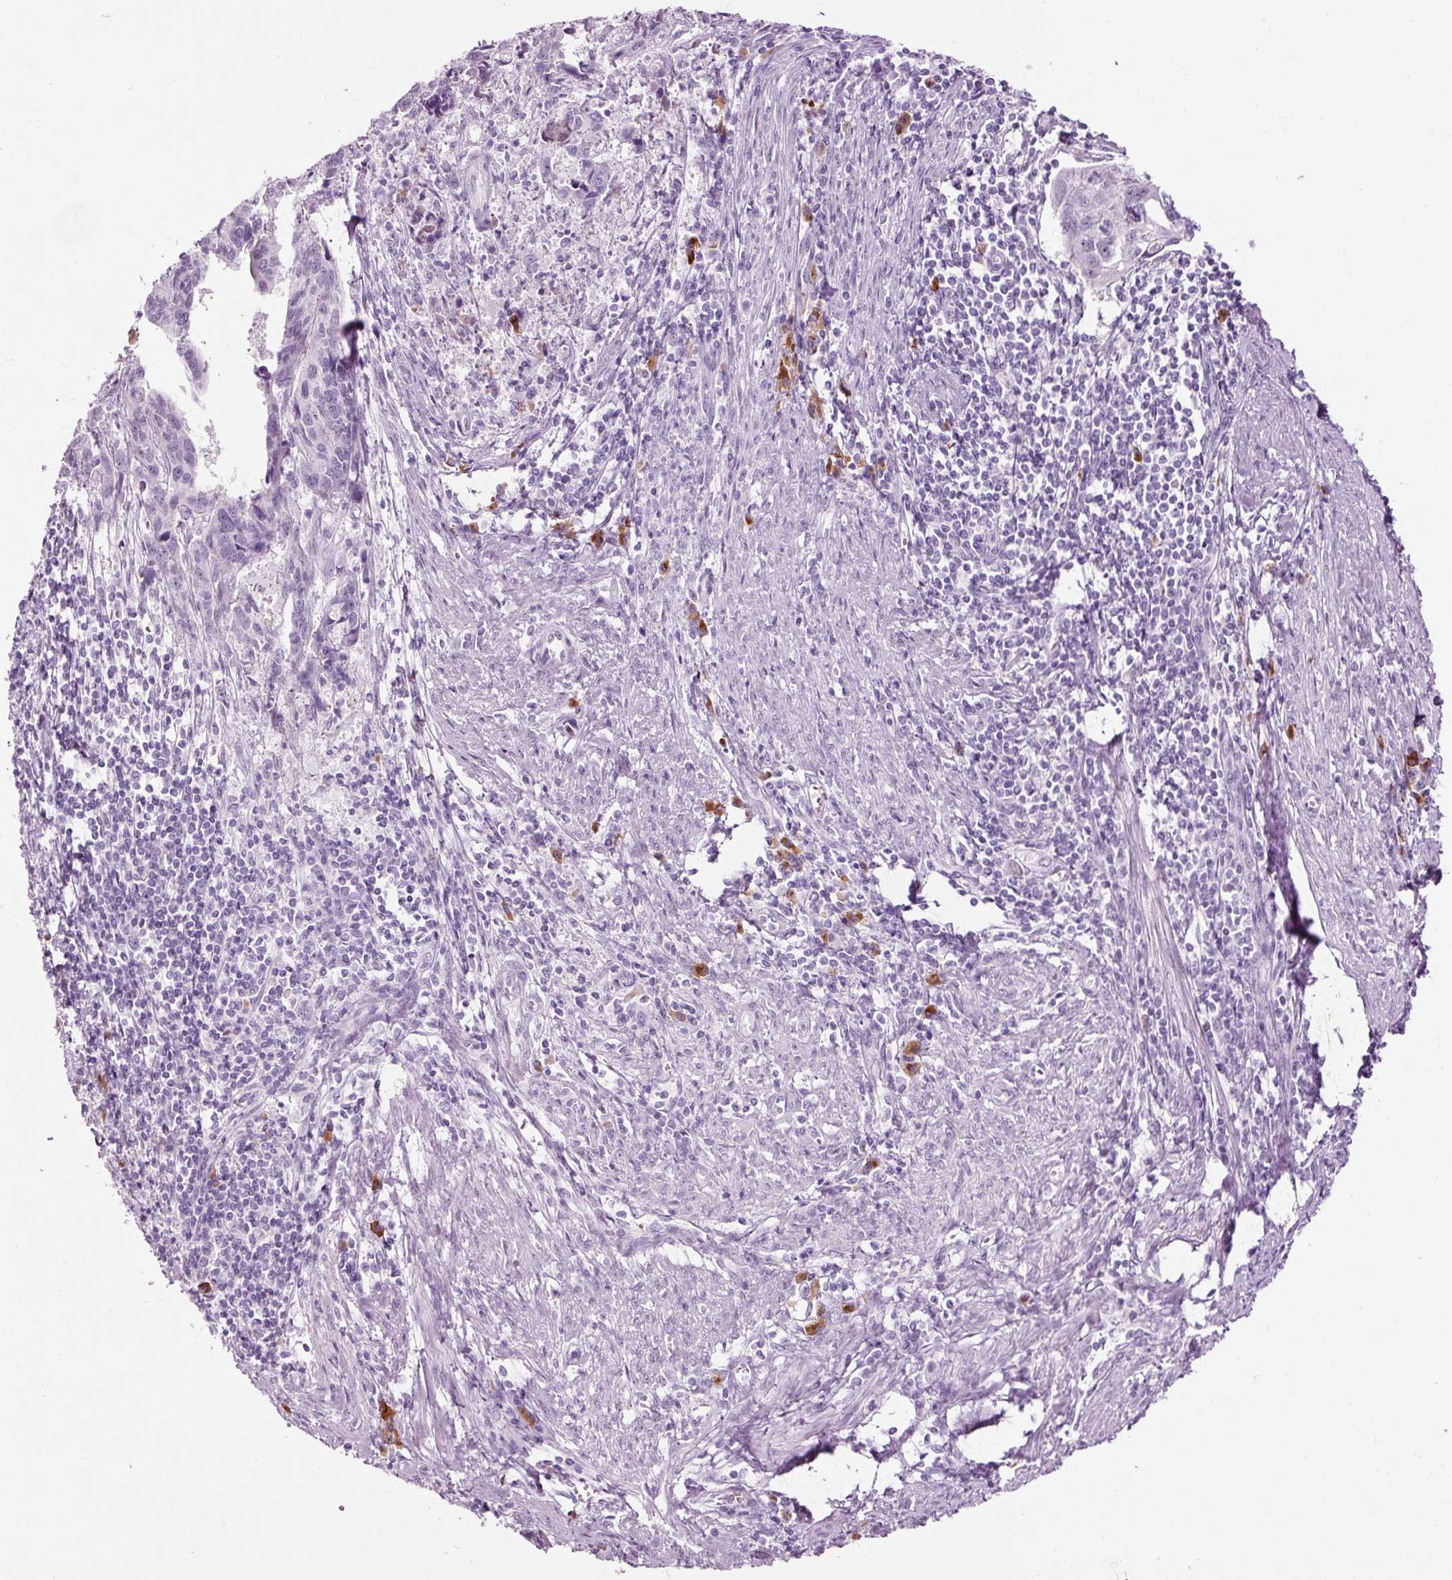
{"staining": {"intensity": "negative", "quantity": "none", "location": "none"}, "tissue": "endometrial cancer", "cell_type": "Tumor cells", "image_type": "cancer", "snomed": [{"axis": "morphology", "description": "Adenocarcinoma, NOS"}, {"axis": "topography", "description": "Endometrium"}], "caption": "This micrograph is of endometrial cancer stained with IHC to label a protein in brown with the nuclei are counter-stained blue. There is no positivity in tumor cells.", "gene": "KLF1", "patient": {"sex": "female", "age": 73}}